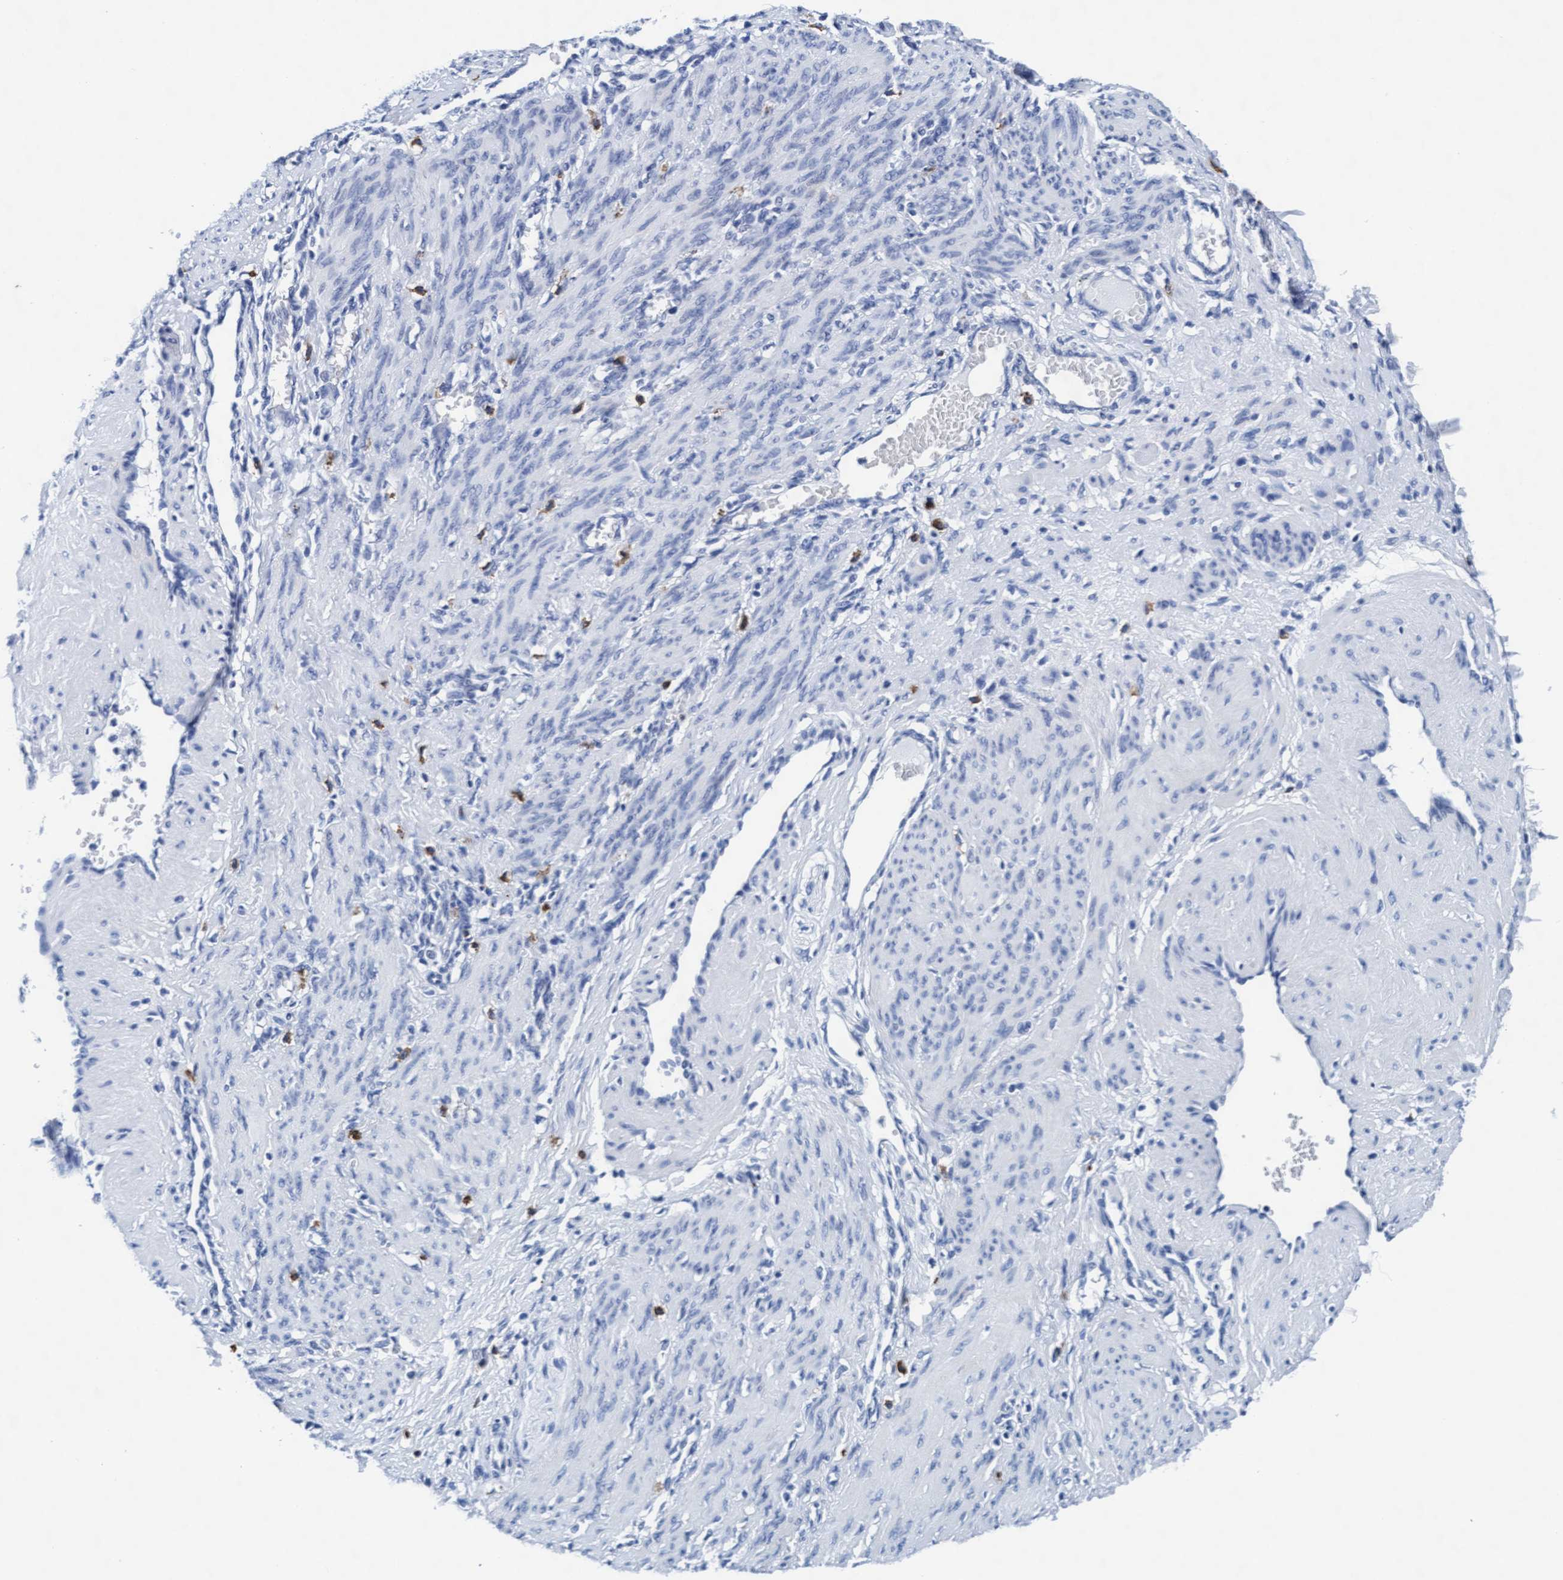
{"staining": {"intensity": "negative", "quantity": "none", "location": "none"}, "tissue": "smooth muscle", "cell_type": "Smooth muscle cells", "image_type": "normal", "snomed": [{"axis": "morphology", "description": "Normal tissue, NOS"}, {"axis": "topography", "description": "Endometrium"}], "caption": "This is a photomicrograph of immunohistochemistry staining of normal smooth muscle, which shows no staining in smooth muscle cells.", "gene": "ARSG", "patient": {"sex": "female", "age": 33}}